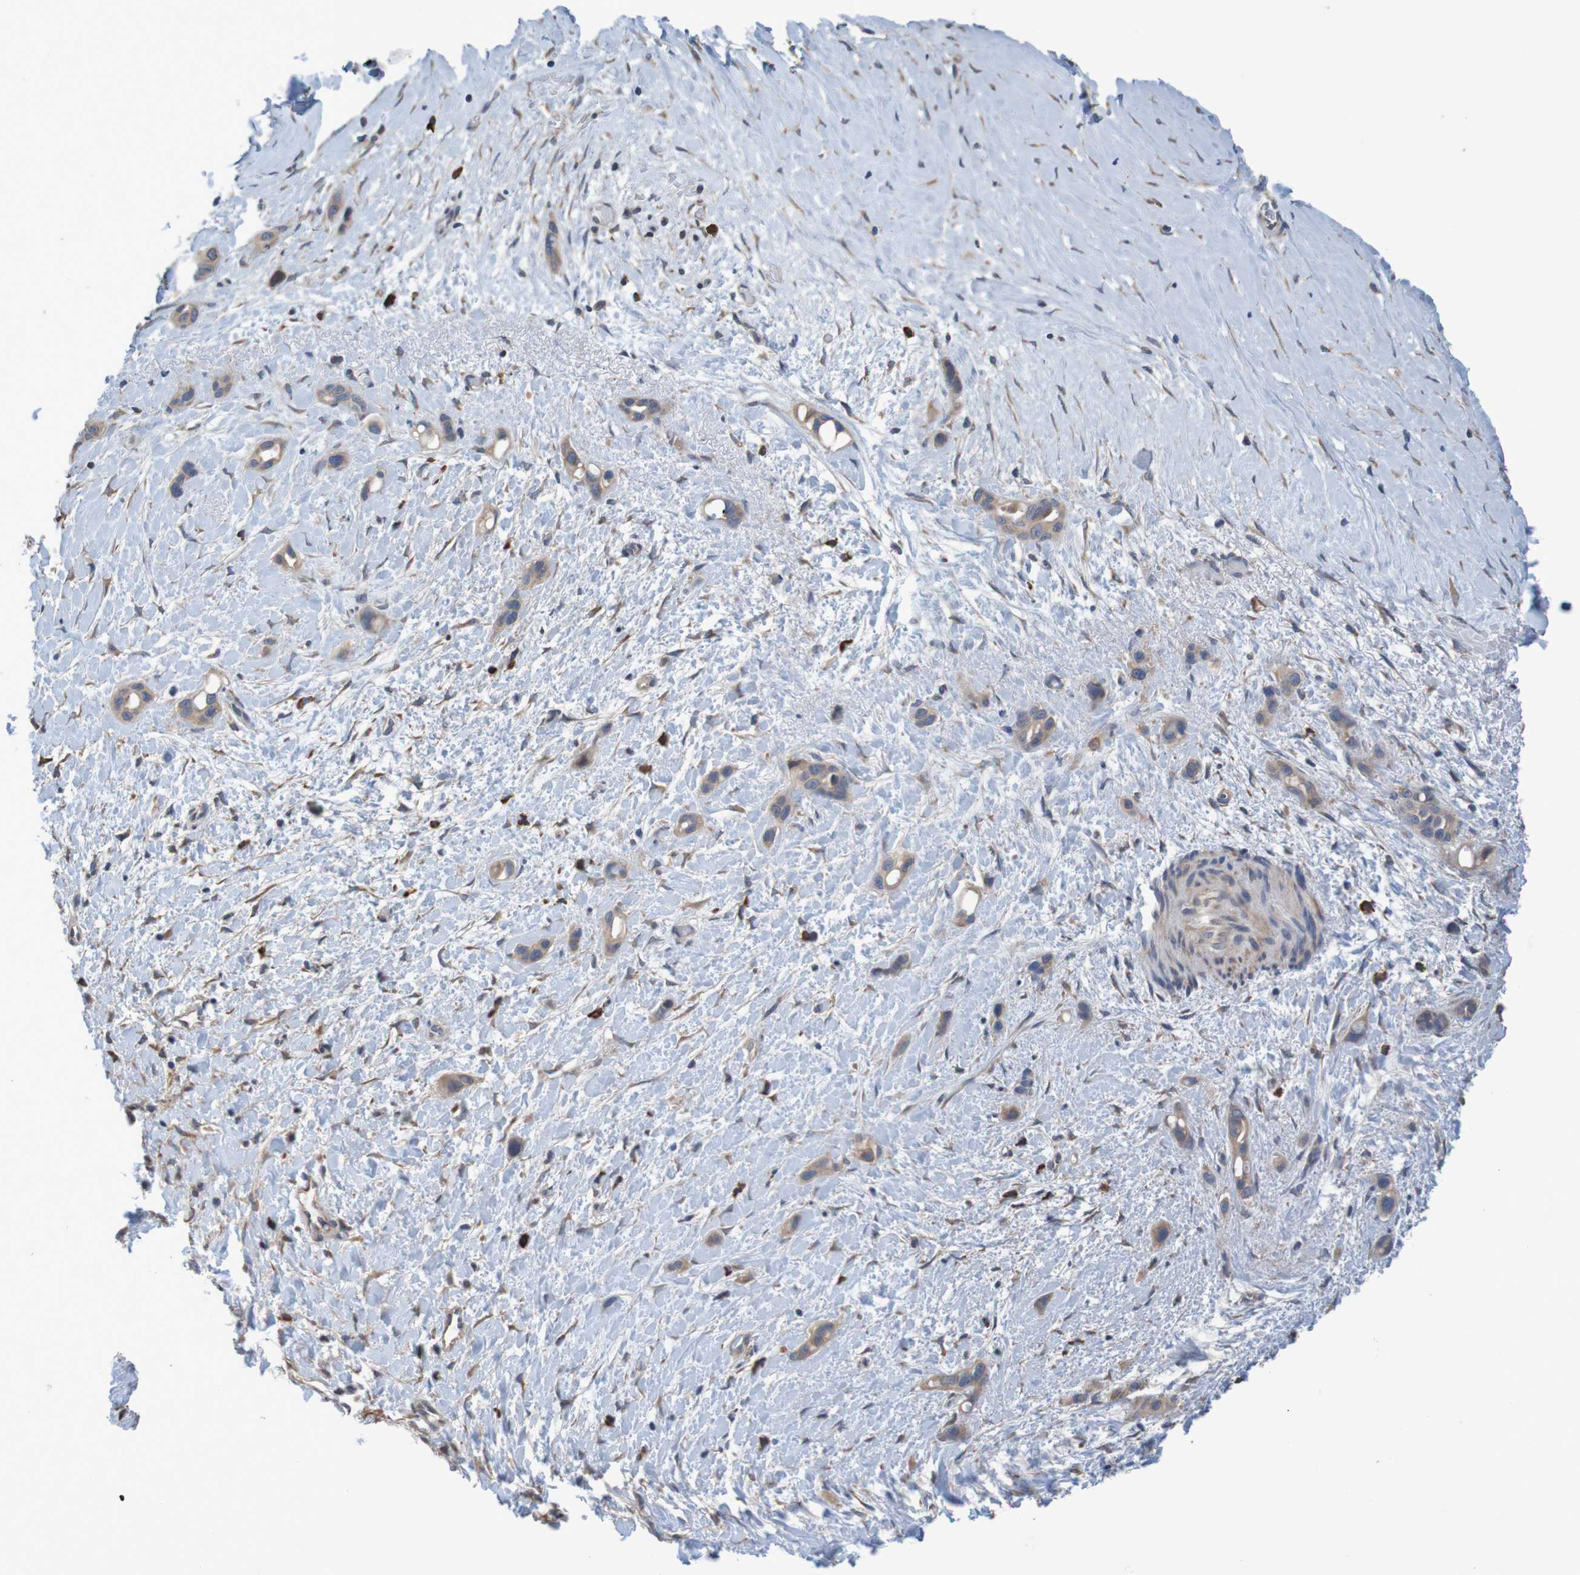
{"staining": {"intensity": "weak", "quantity": ">75%", "location": "cytoplasmic/membranous"}, "tissue": "liver cancer", "cell_type": "Tumor cells", "image_type": "cancer", "snomed": [{"axis": "morphology", "description": "Cholangiocarcinoma"}, {"axis": "topography", "description": "Liver"}], "caption": "Cholangiocarcinoma (liver) stained with a brown dye exhibits weak cytoplasmic/membranous positive positivity in approximately >75% of tumor cells.", "gene": "CLDN18", "patient": {"sex": "female", "age": 65}}